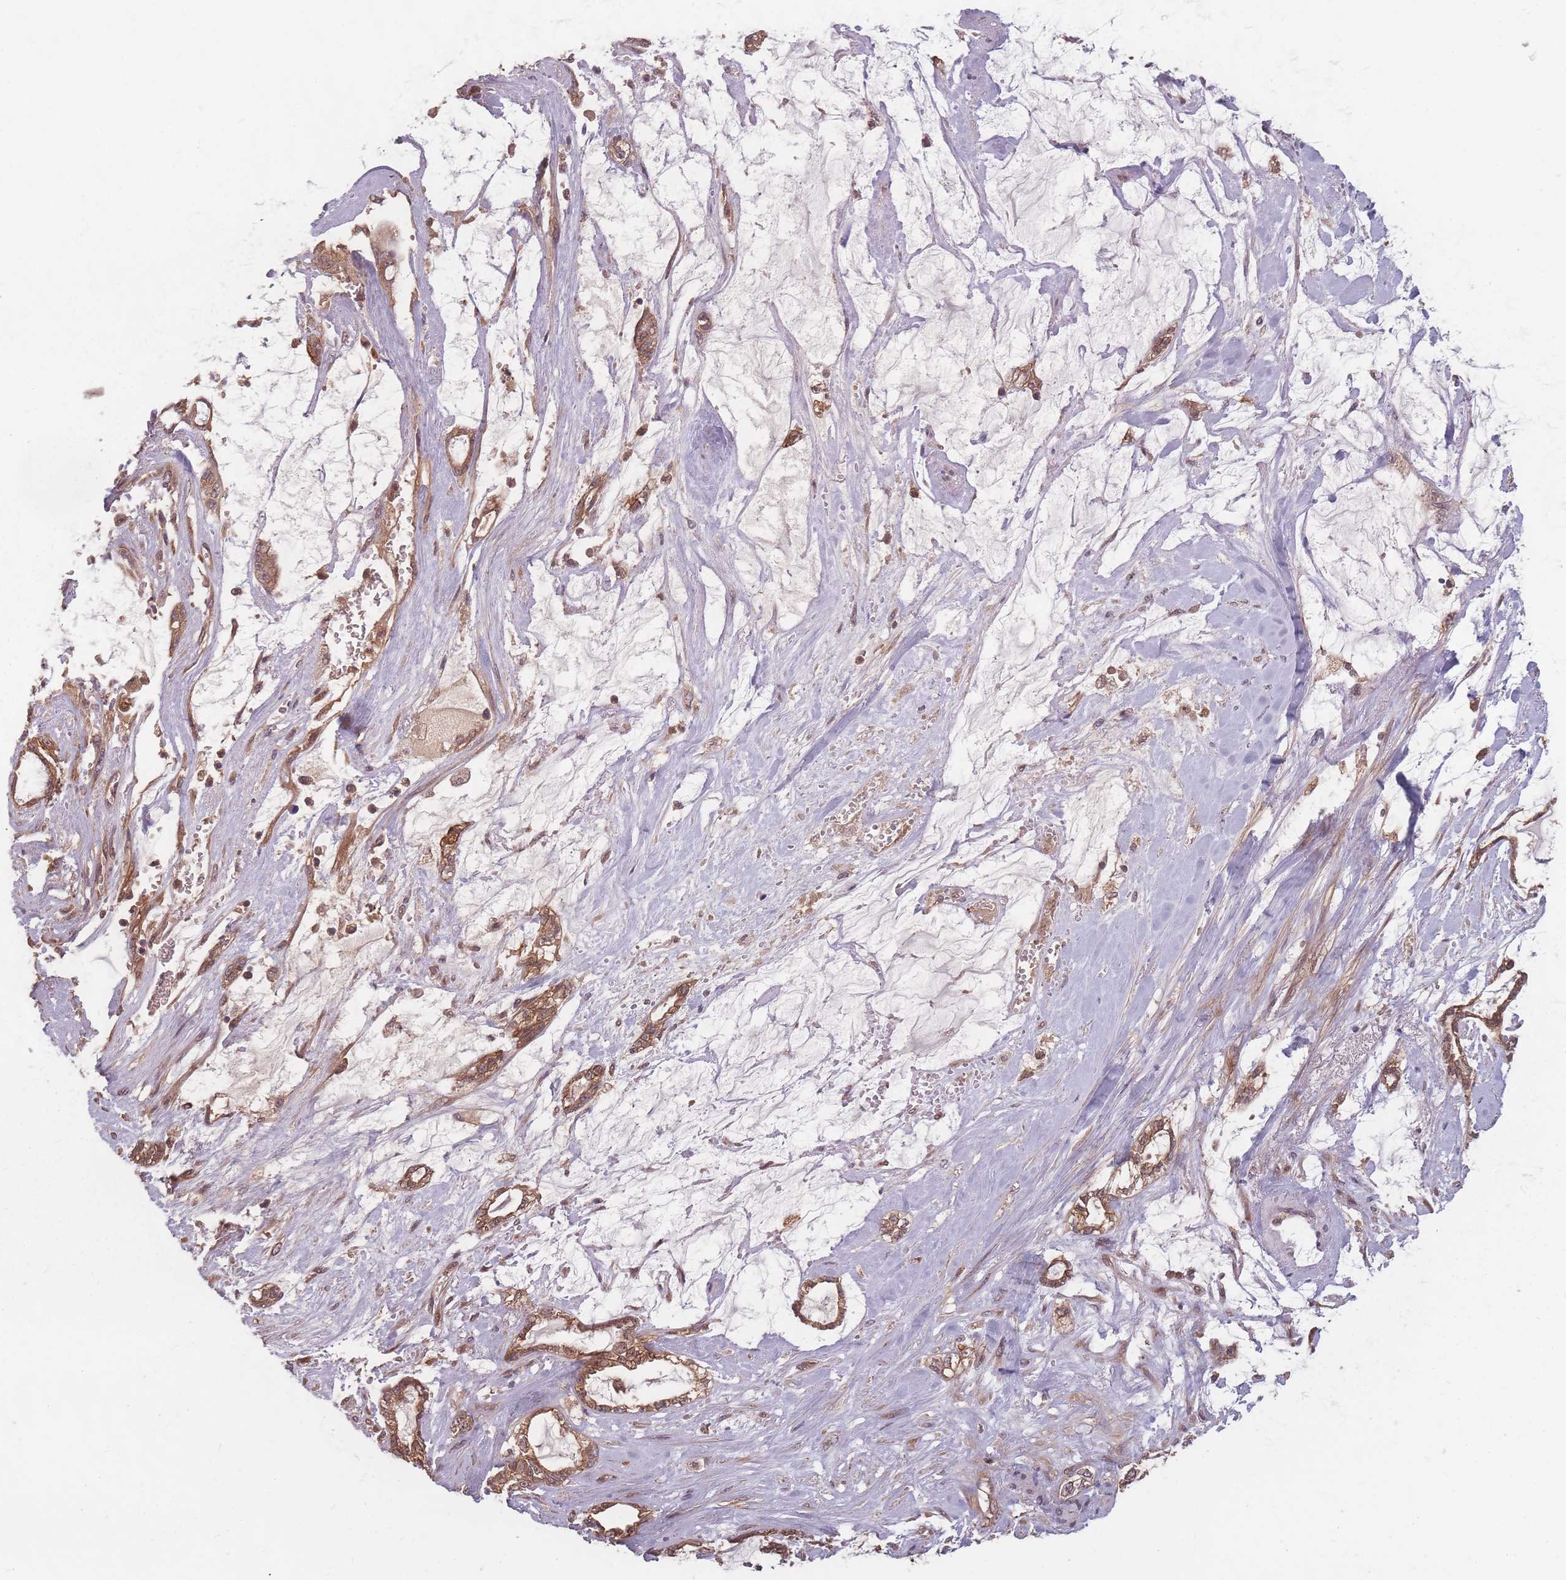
{"staining": {"intensity": "moderate", "quantity": ">75%", "location": "cytoplasmic/membranous"}, "tissue": "pancreatic cancer", "cell_type": "Tumor cells", "image_type": "cancer", "snomed": [{"axis": "morphology", "description": "Adenocarcinoma, NOS"}, {"axis": "topography", "description": "Pancreas"}], "caption": "Protein expression analysis of human pancreatic cancer reveals moderate cytoplasmic/membranous positivity in approximately >75% of tumor cells.", "gene": "C3orf14", "patient": {"sex": "female", "age": 73}}